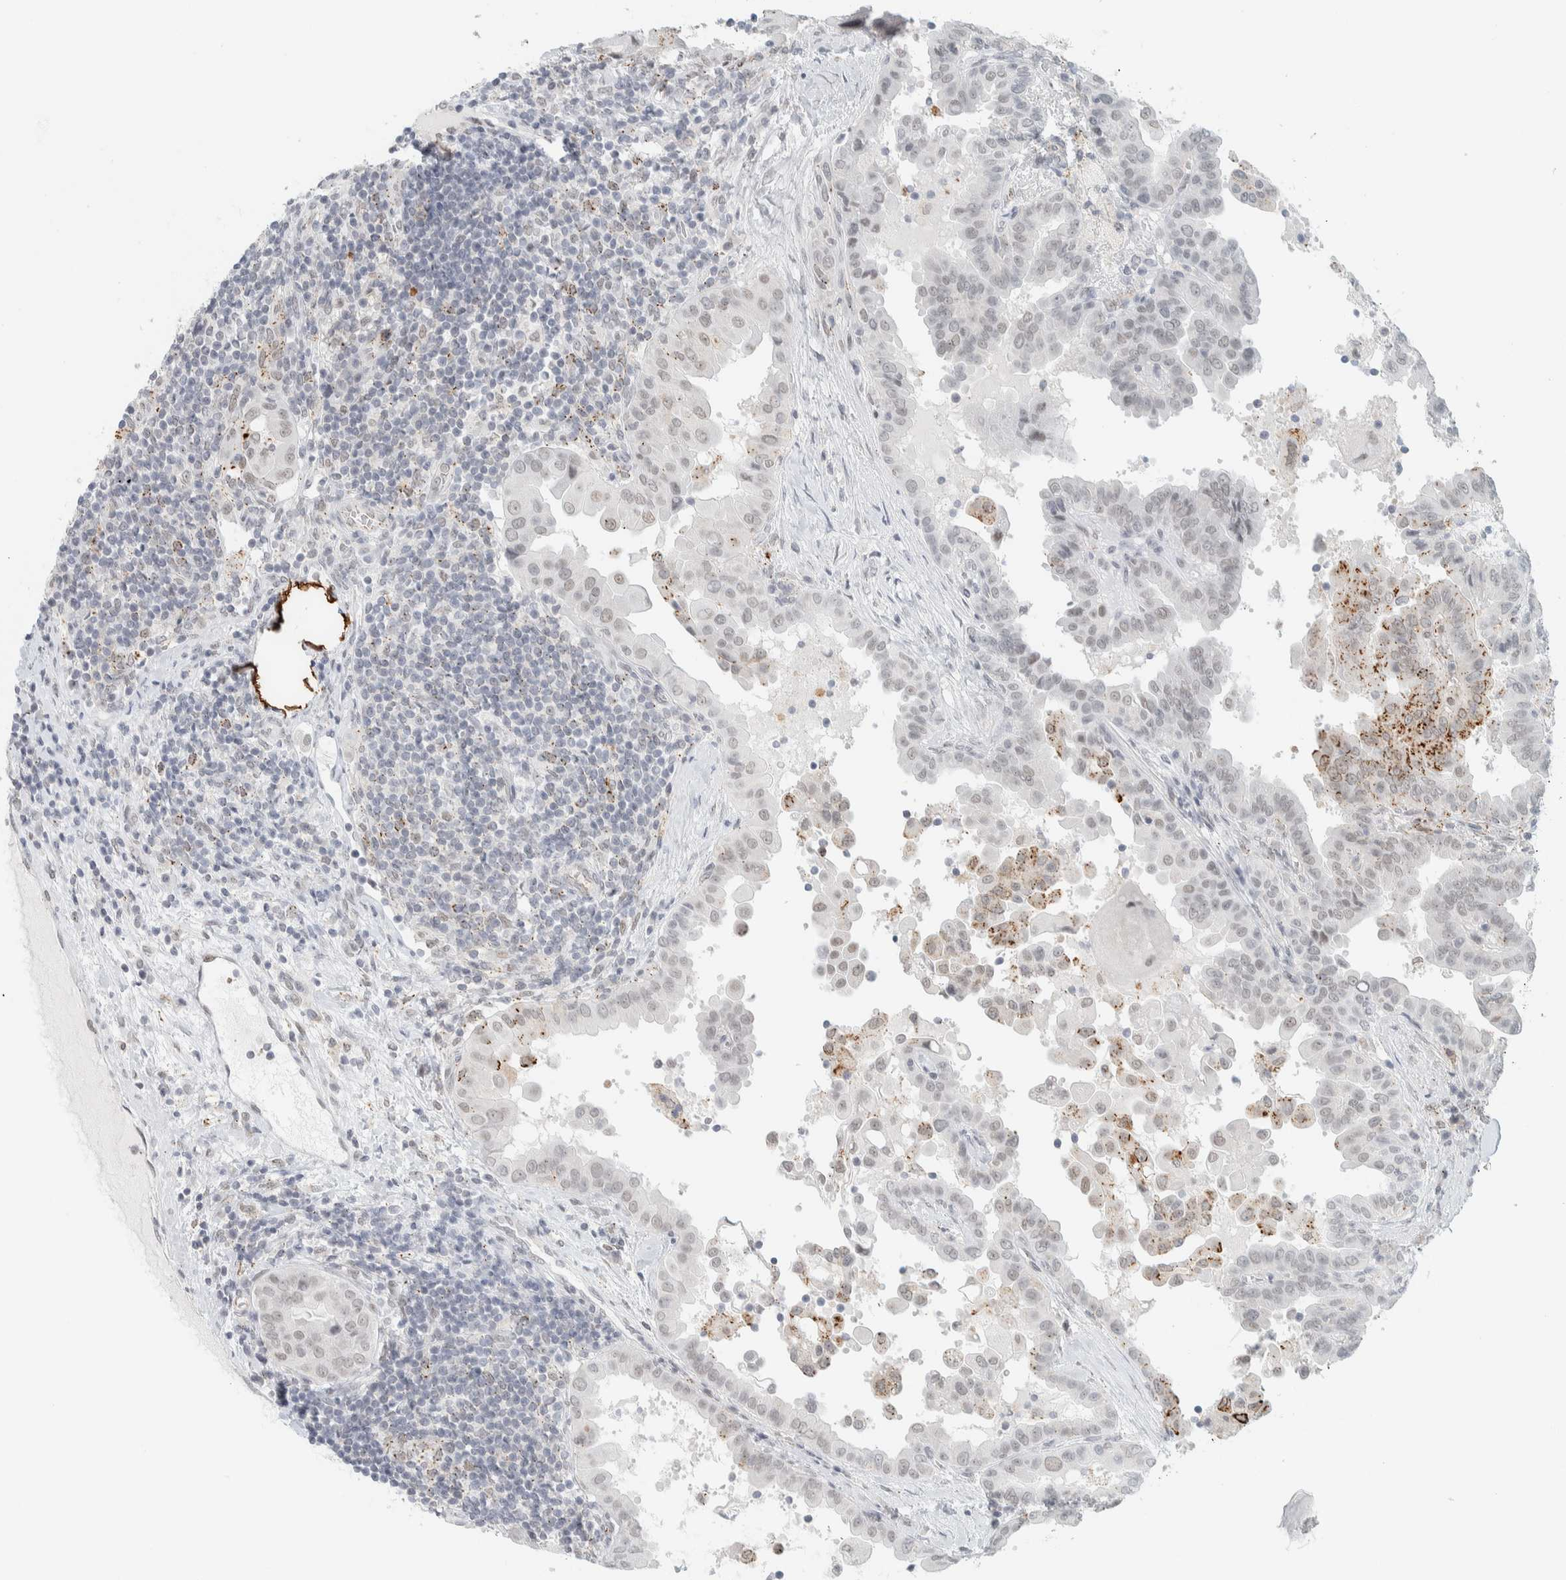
{"staining": {"intensity": "weak", "quantity": "<25%", "location": "nuclear"}, "tissue": "thyroid cancer", "cell_type": "Tumor cells", "image_type": "cancer", "snomed": [{"axis": "morphology", "description": "Papillary adenocarcinoma, NOS"}, {"axis": "topography", "description": "Thyroid gland"}], "caption": "Micrograph shows no protein staining in tumor cells of papillary adenocarcinoma (thyroid) tissue. The staining is performed using DAB (3,3'-diaminobenzidine) brown chromogen with nuclei counter-stained in using hematoxylin.", "gene": "CDH17", "patient": {"sex": "male", "age": 33}}